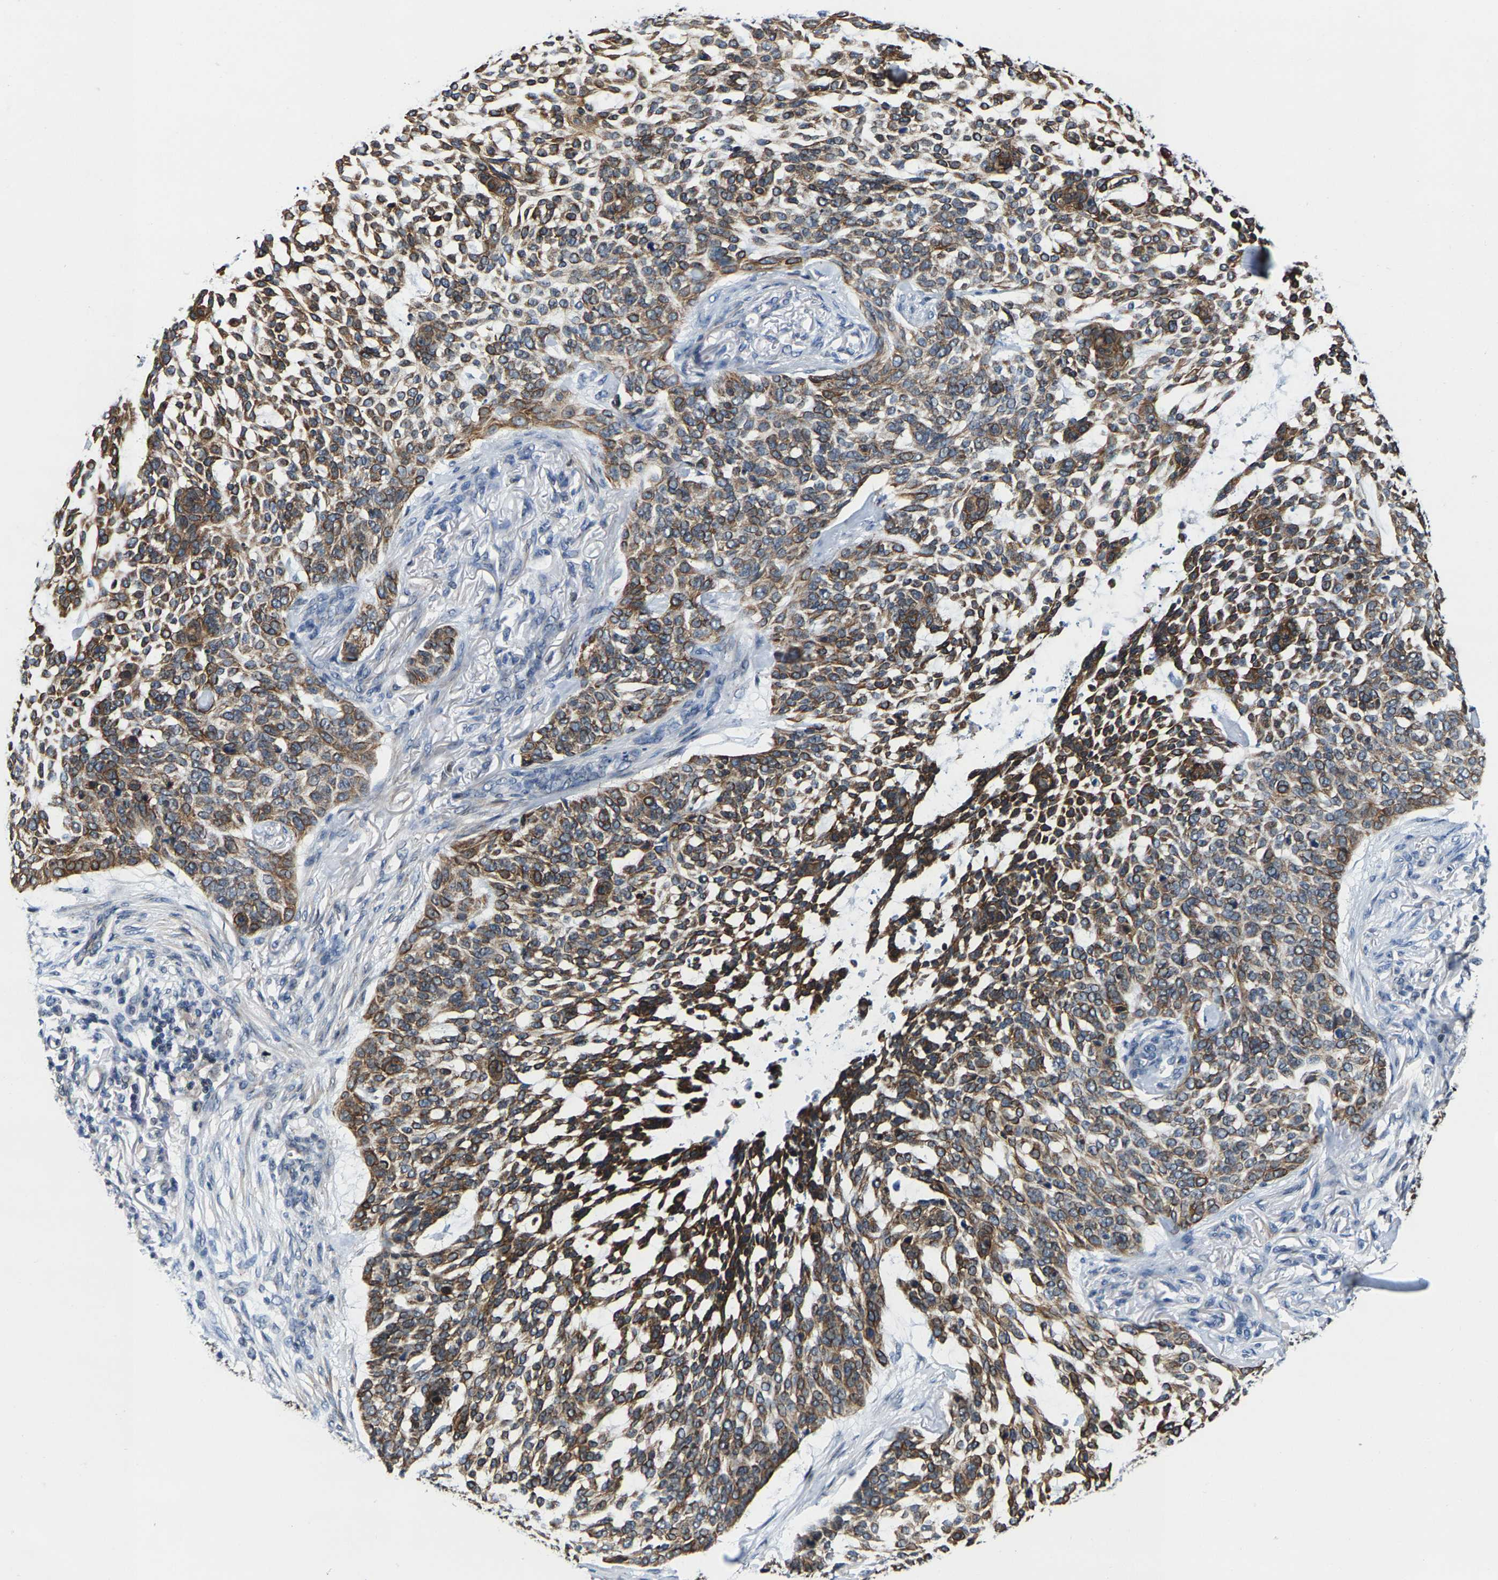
{"staining": {"intensity": "moderate", "quantity": ">75%", "location": "cytoplasmic/membranous"}, "tissue": "skin cancer", "cell_type": "Tumor cells", "image_type": "cancer", "snomed": [{"axis": "morphology", "description": "Basal cell carcinoma"}, {"axis": "topography", "description": "Skin"}], "caption": "An image showing moderate cytoplasmic/membranous expression in about >75% of tumor cells in skin cancer, as visualized by brown immunohistochemical staining.", "gene": "GTPBP10", "patient": {"sex": "female", "age": 64}}